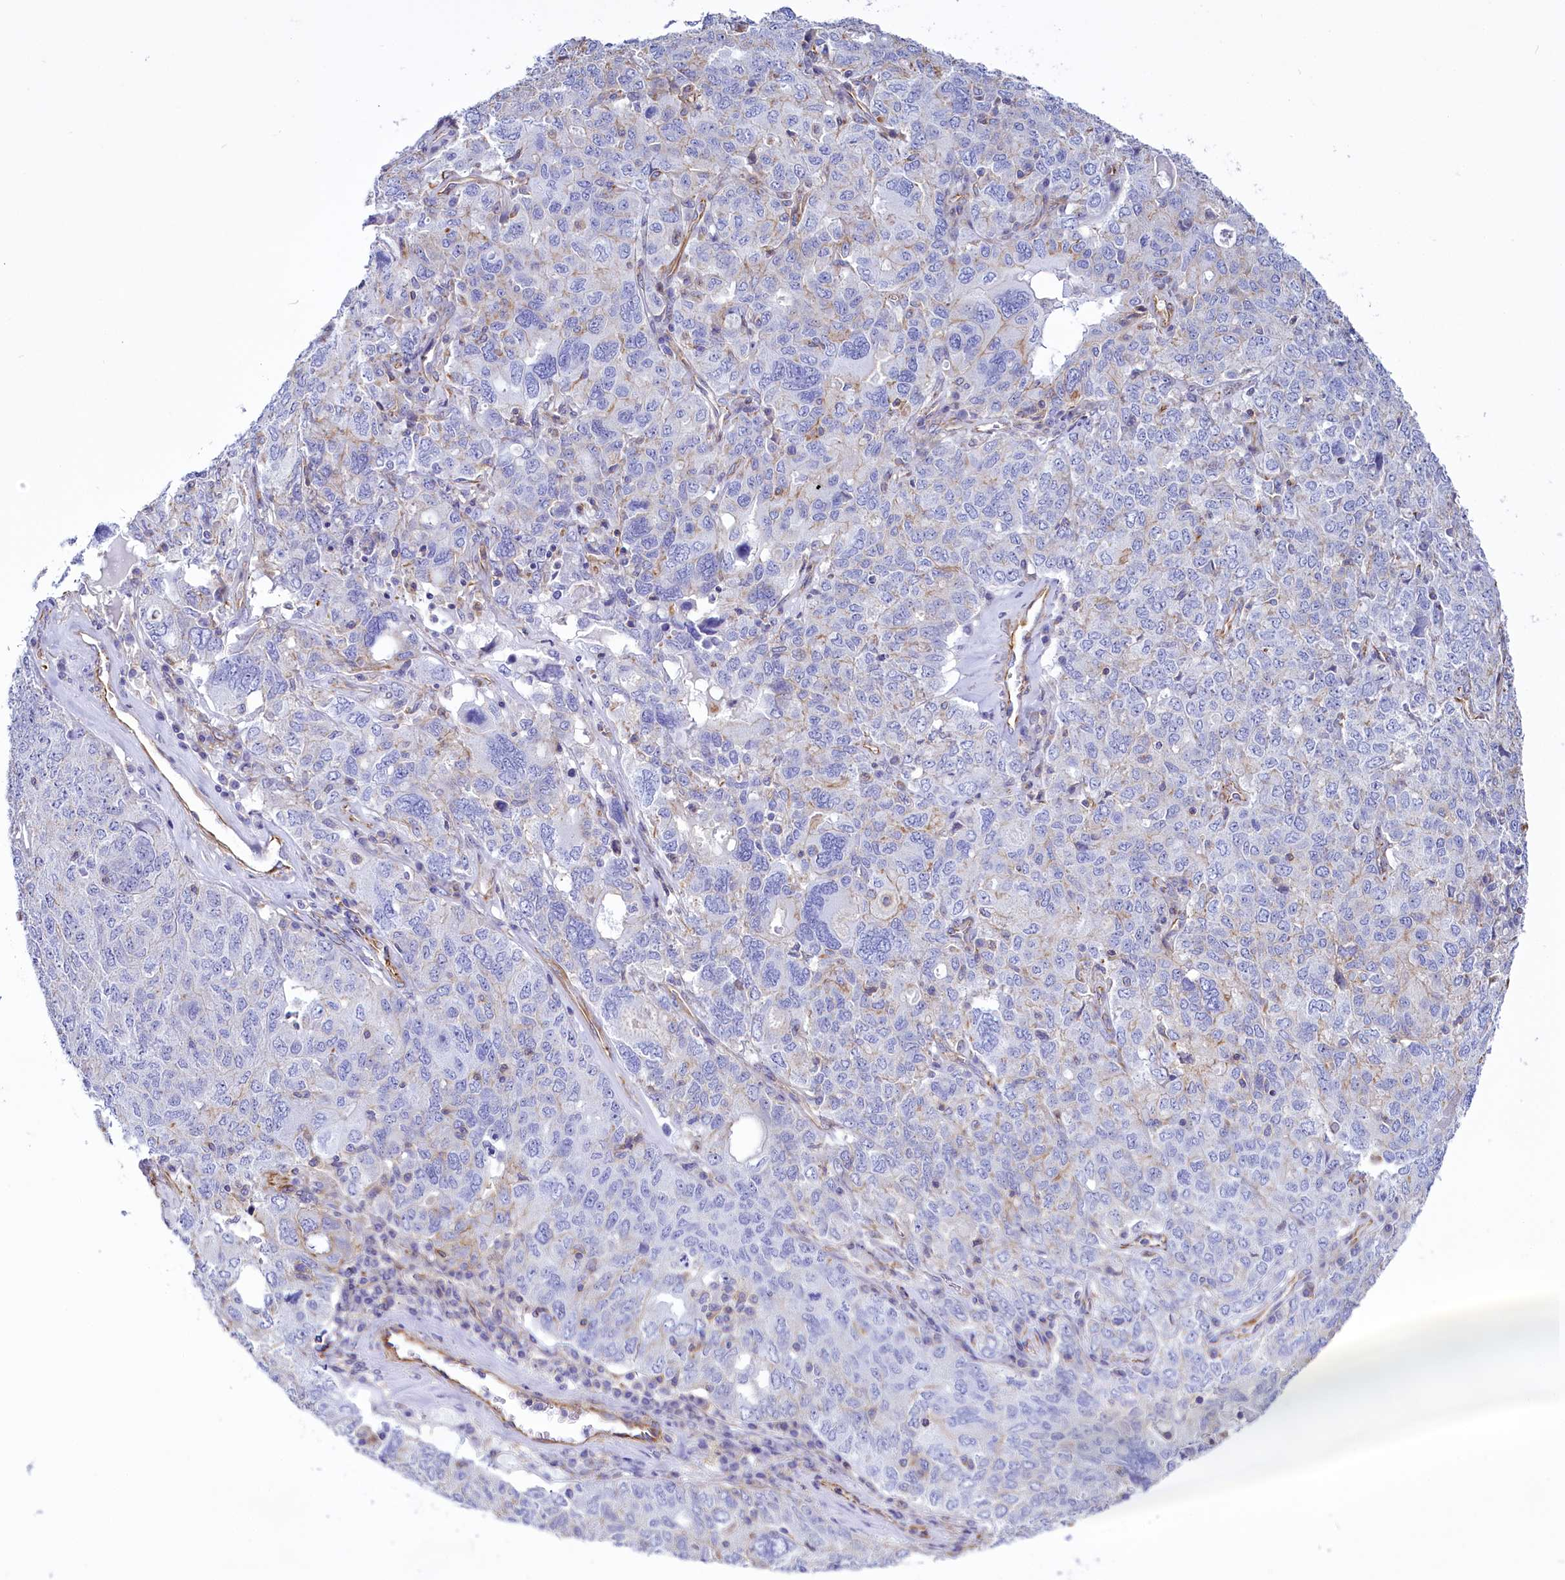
{"staining": {"intensity": "weak", "quantity": "<25%", "location": "cytoplasmic/membranous"}, "tissue": "ovarian cancer", "cell_type": "Tumor cells", "image_type": "cancer", "snomed": [{"axis": "morphology", "description": "Carcinoma, endometroid"}, {"axis": "topography", "description": "Ovary"}], "caption": "High magnification brightfield microscopy of ovarian cancer (endometroid carcinoma) stained with DAB (3,3'-diaminobenzidine) (brown) and counterstained with hematoxylin (blue): tumor cells show no significant positivity. Brightfield microscopy of immunohistochemistry stained with DAB (3,3'-diaminobenzidine) (brown) and hematoxylin (blue), captured at high magnification.", "gene": "CD99", "patient": {"sex": "female", "age": 62}}